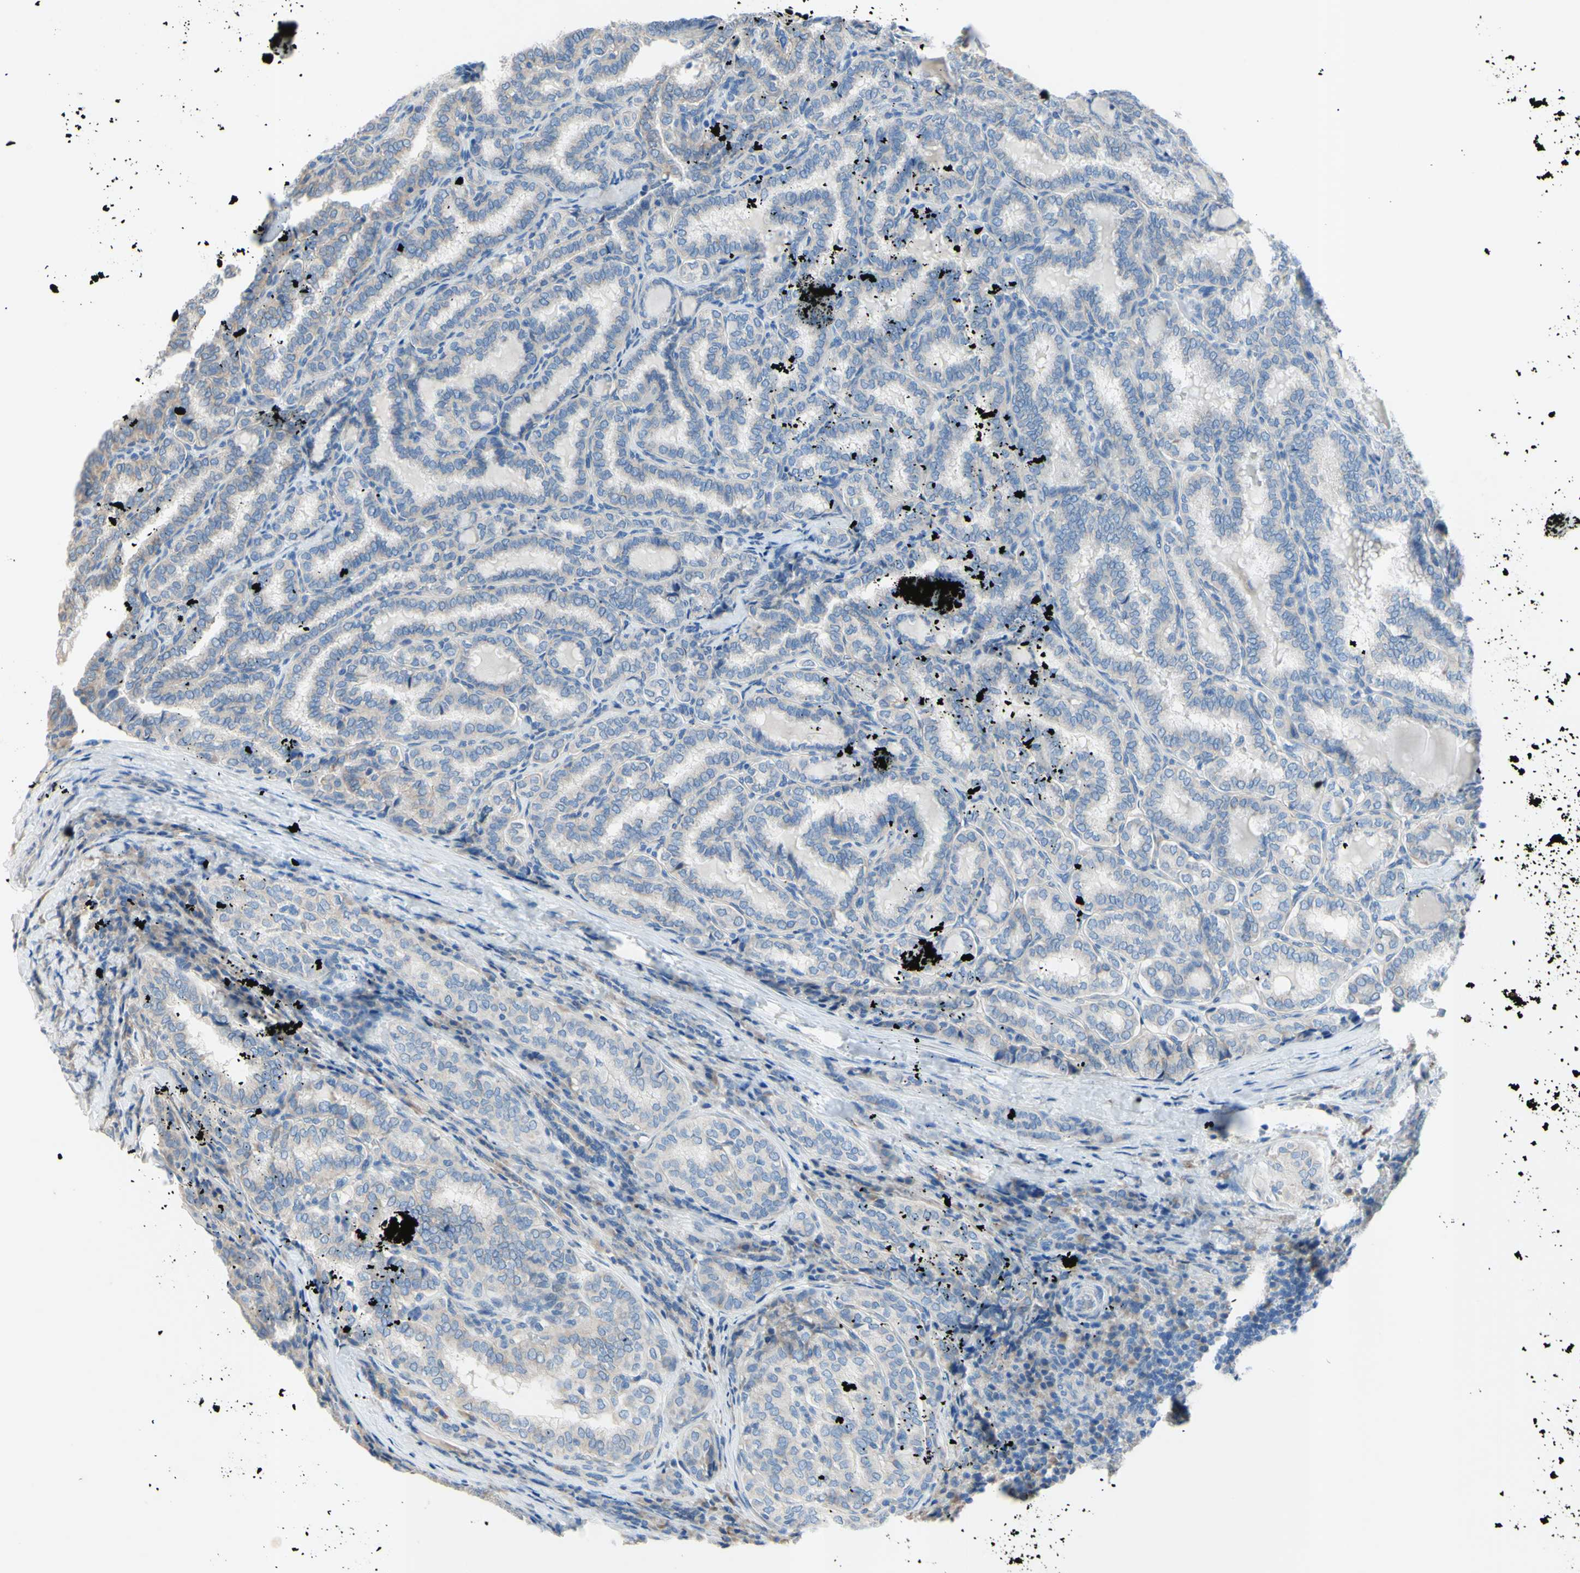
{"staining": {"intensity": "negative", "quantity": "none", "location": "none"}, "tissue": "thyroid cancer", "cell_type": "Tumor cells", "image_type": "cancer", "snomed": [{"axis": "morphology", "description": "Normal tissue, NOS"}, {"axis": "morphology", "description": "Papillary adenocarcinoma, NOS"}, {"axis": "topography", "description": "Thyroid gland"}], "caption": "A high-resolution micrograph shows immunohistochemistry staining of thyroid papillary adenocarcinoma, which shows no significant positivity in tumor cells.", "gene": "TMIGD2", "patient": {"sex": "female", "age": 30}}